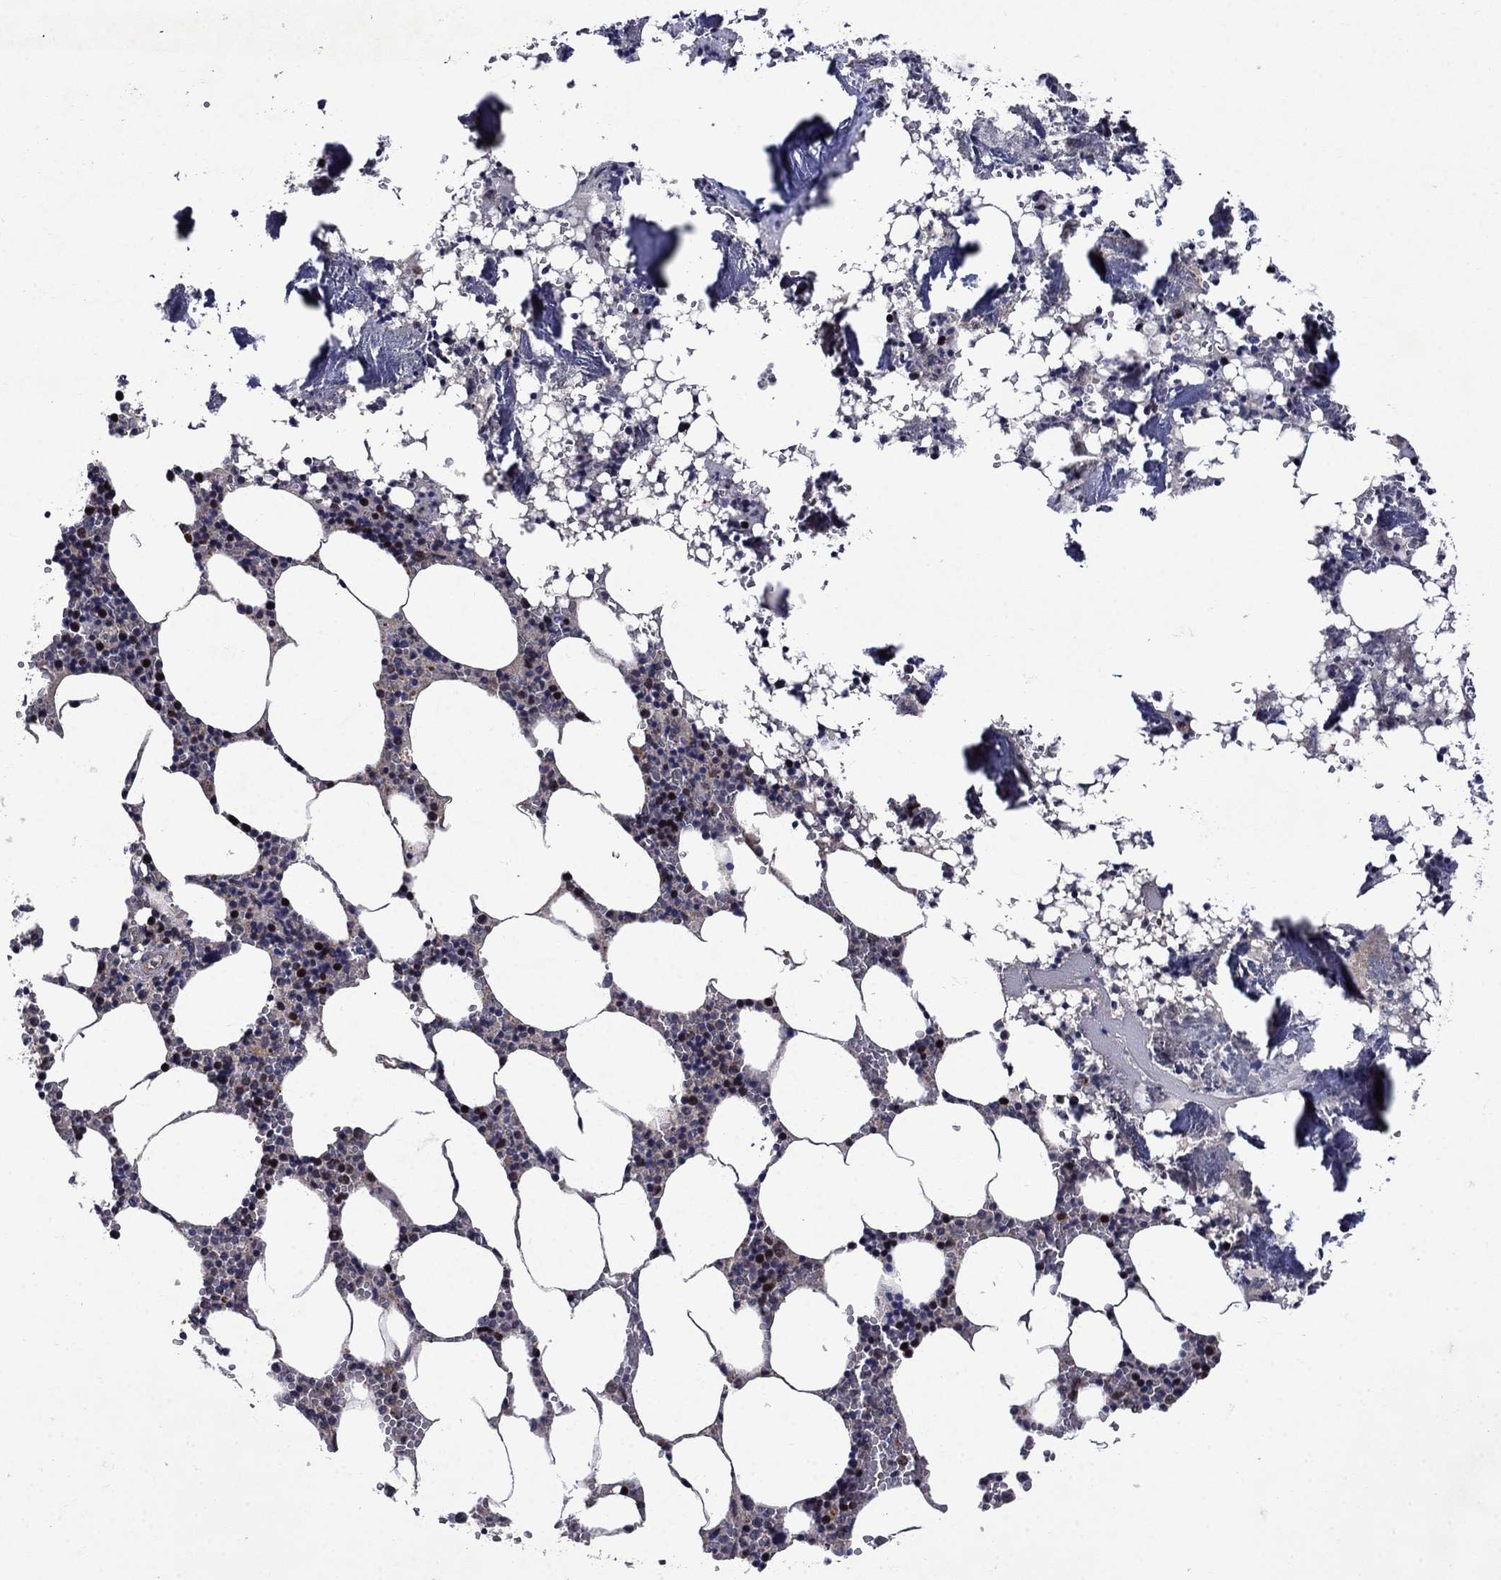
{"staining": {"intensity": "strong", "quantity": "<25%", "location": "cytoplasmic/membranous"}, "tissue": "bone marrow", "cell_type": "Hematopoietic cells", "image_type": "normal", "snomed": [{"axis": "morphology", "description": "Normal tissue, NOS"}, {"axis": "topography", "description": "Bone marrow"}], "caption": "A brown stain labels strong cytoplasmic/membranous staining of a protein in hematopoietic cells of normal human bone marrow.", "gene": "KIF22", "patient": {"sex": "female", "age": 64}}